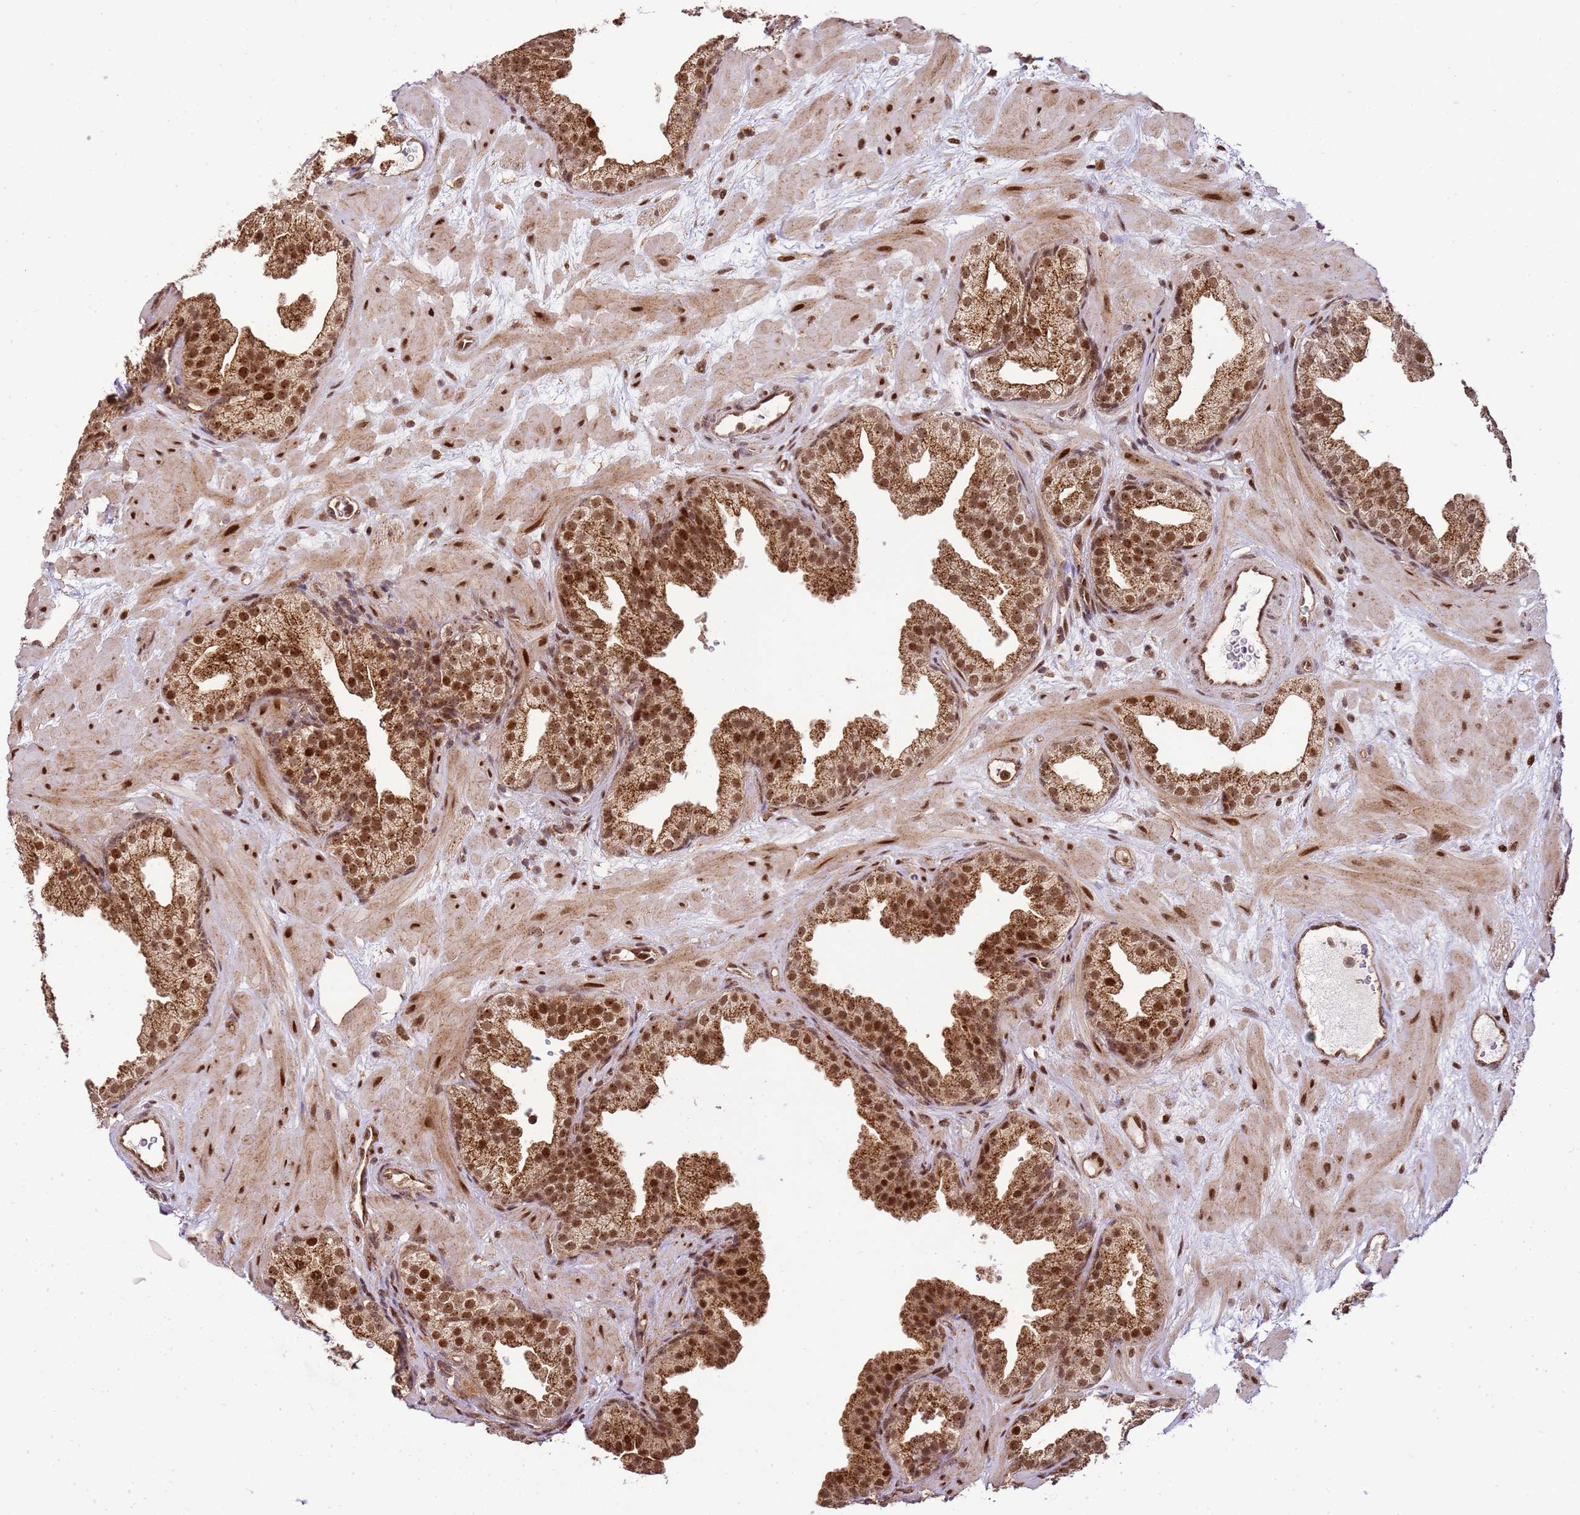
{"staining": {"intensity": "strong", "quantity": ">75%", "location": "cytoplasmic/membranous,nuclear"}, "tissue": "prostate", "cell_type": "Glandular cells", "image_type": "normal", "snomed": [{"axis": "morphology", "description": "Normal tissue, NOS"}, {"axis": "topography", "description": "Prostate"}], "caption": "A high-resolution photomicrograph shows immunohistochemistry (IHC) staining of unremarkable prostate, which demonstrates strong cytoplasmic/membranous,nuclear positivity in about >75% of glandular cells.", "gene": "PEX14", "patient": {"sex": "male", "age": 37}}